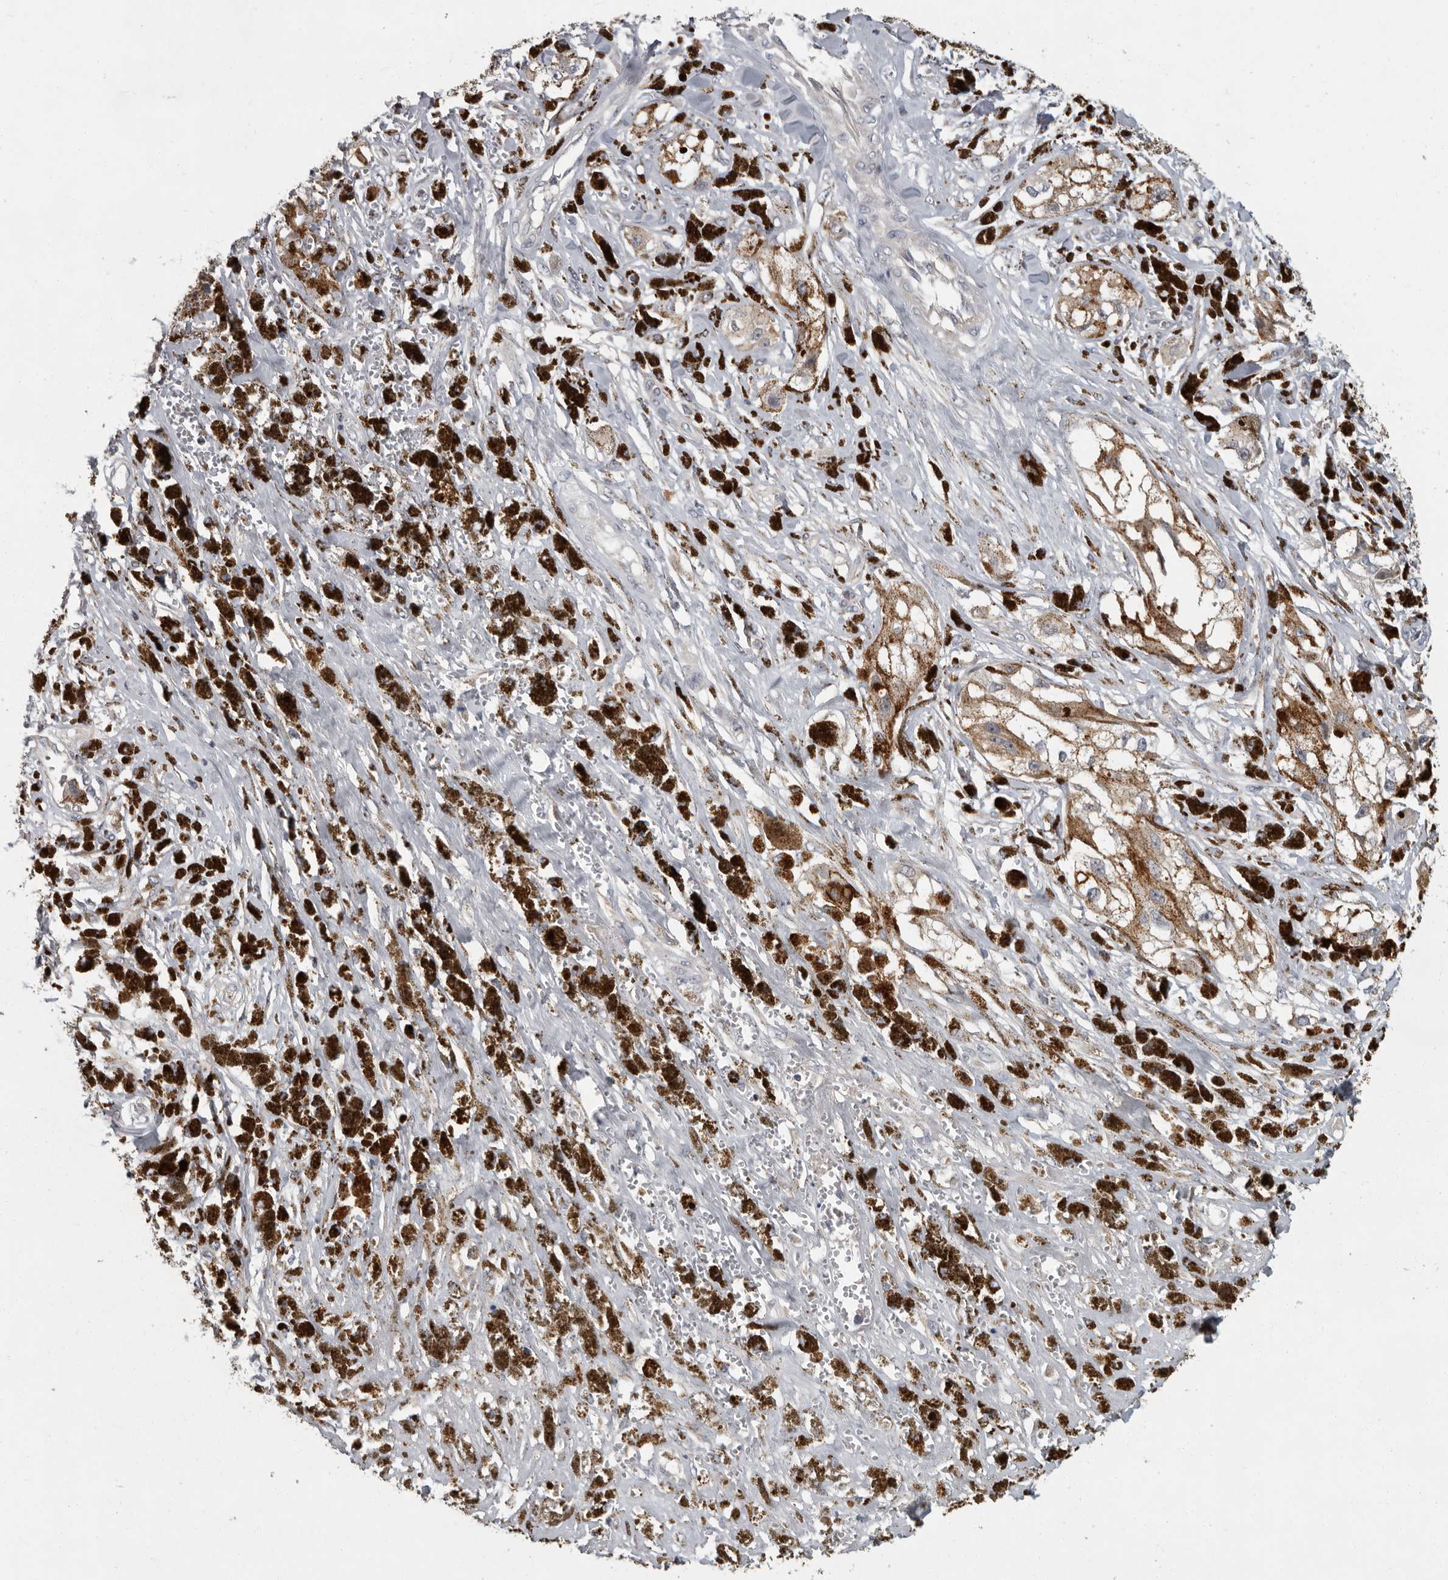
{"staining": {"intensity": "negative", "quantity": "none", "location": "none"}, "tissue": "melanoma", "cell_type": "Tumor cells", "image_type": "cancer", "snomed": [{"axis": "morphology", "description": "Malignant melanoma, NOS"}, {"axis": "topography", "description": "Skin"}], "caption": "DAB (3,3'-diaminobenzidine) immunohistochemical staining of human melanoma exhibits no significant expression in tumor cells.", "gene": "PDE7A", "patient": {"sex": "male", "age": 88}}